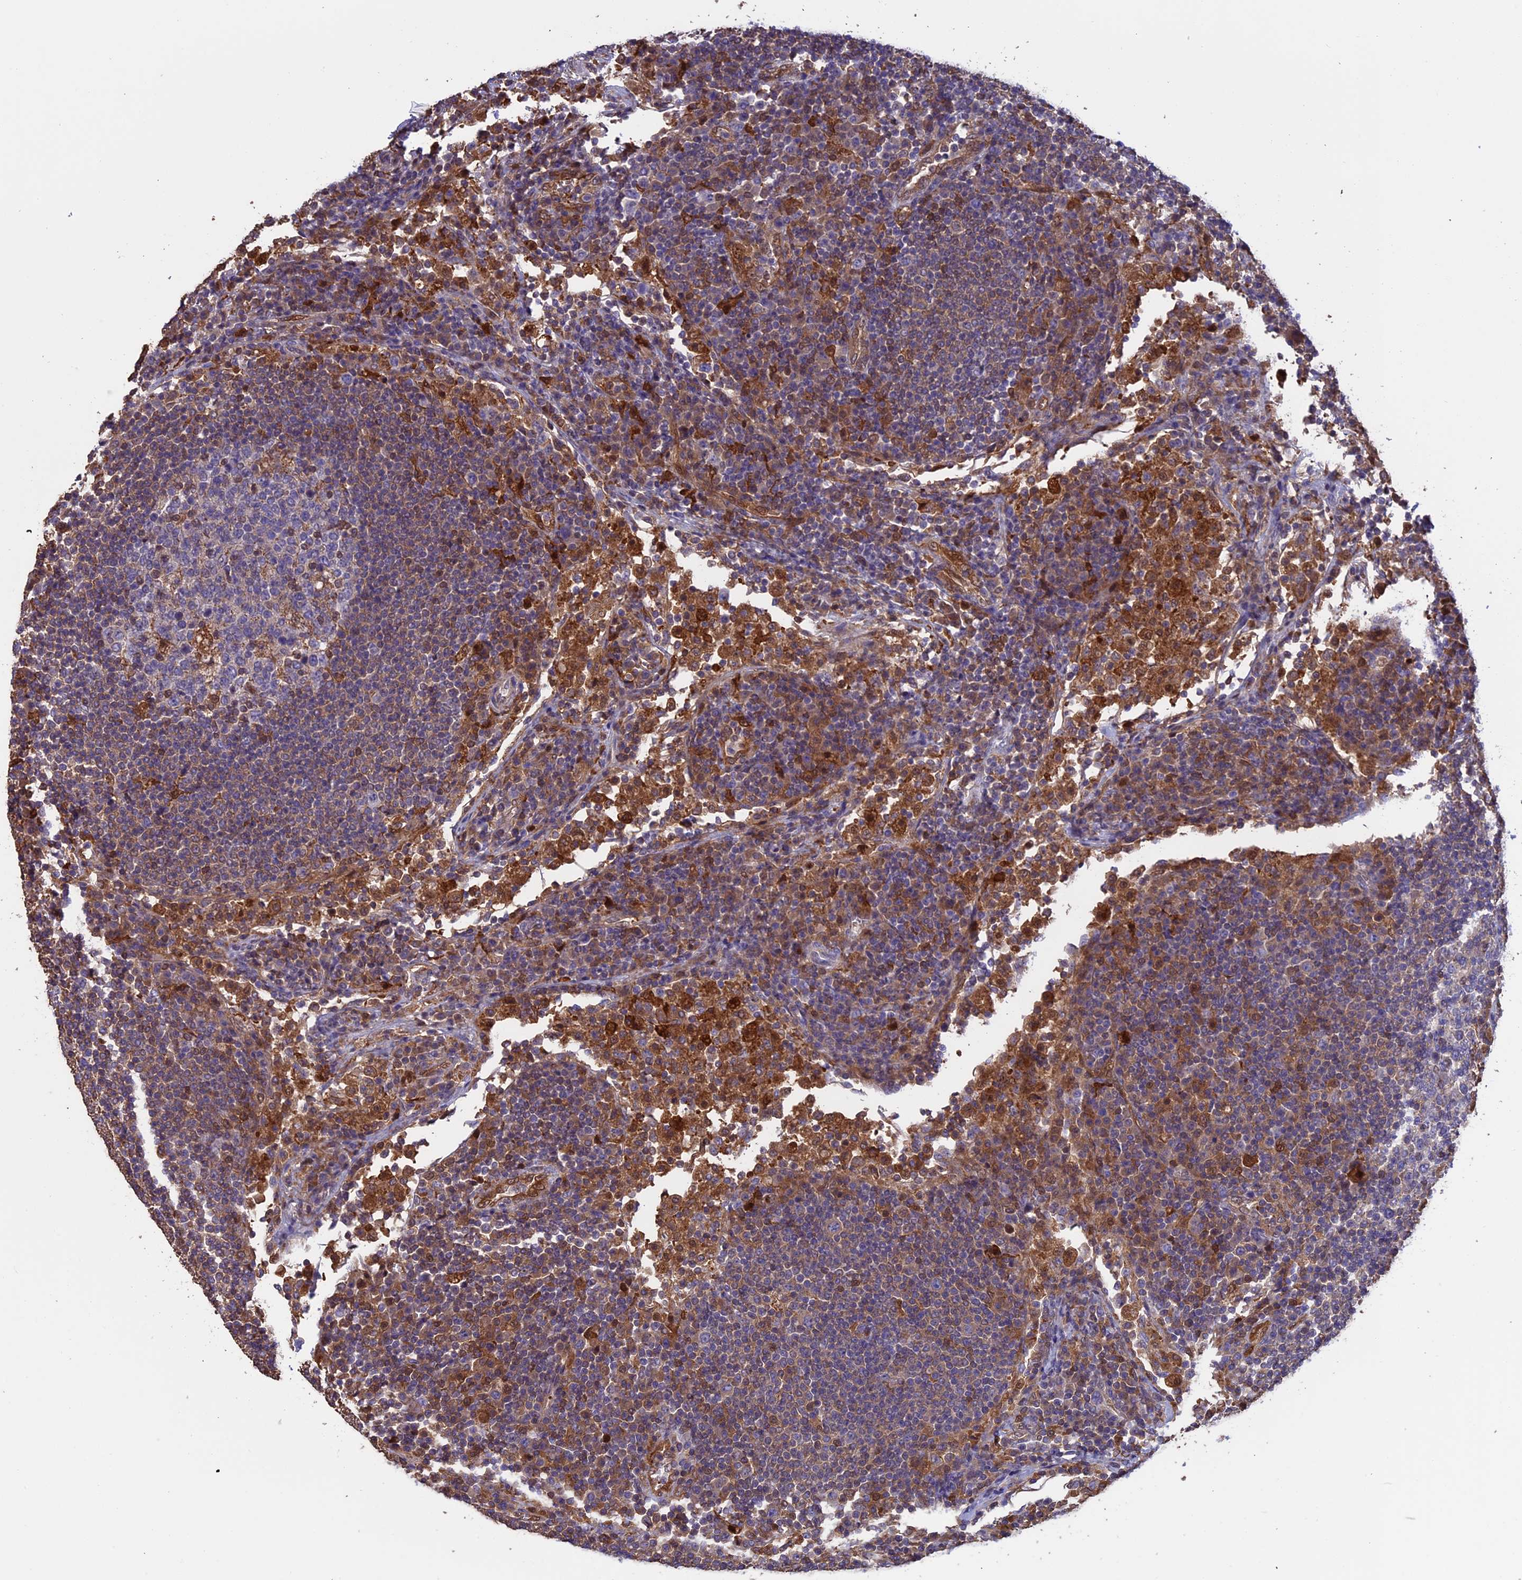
{"staining": {"intensity": "moderate", "quantity": "<25%", "location": "cytoplasmic/membranous,nuclear"}, "tissue": "lymph node", "cell_type": "Germinal center cells", "image_type": "normal", "snomed": [{"axis": "morphology", "description": "Normal tissue, NOS"}, {"axis": "topography", "description": "Lymph node"}], "caption": "Immunohistochemistry image of unremarkable lymph node stained for a protein (brown), which reveals low levels of moderate cytoplasmic/membranous,nuclear positivity in about <25% of germinal center cells.", "gene": "ARHGAP18", "patient": {"sex": "female", "age": 53}}